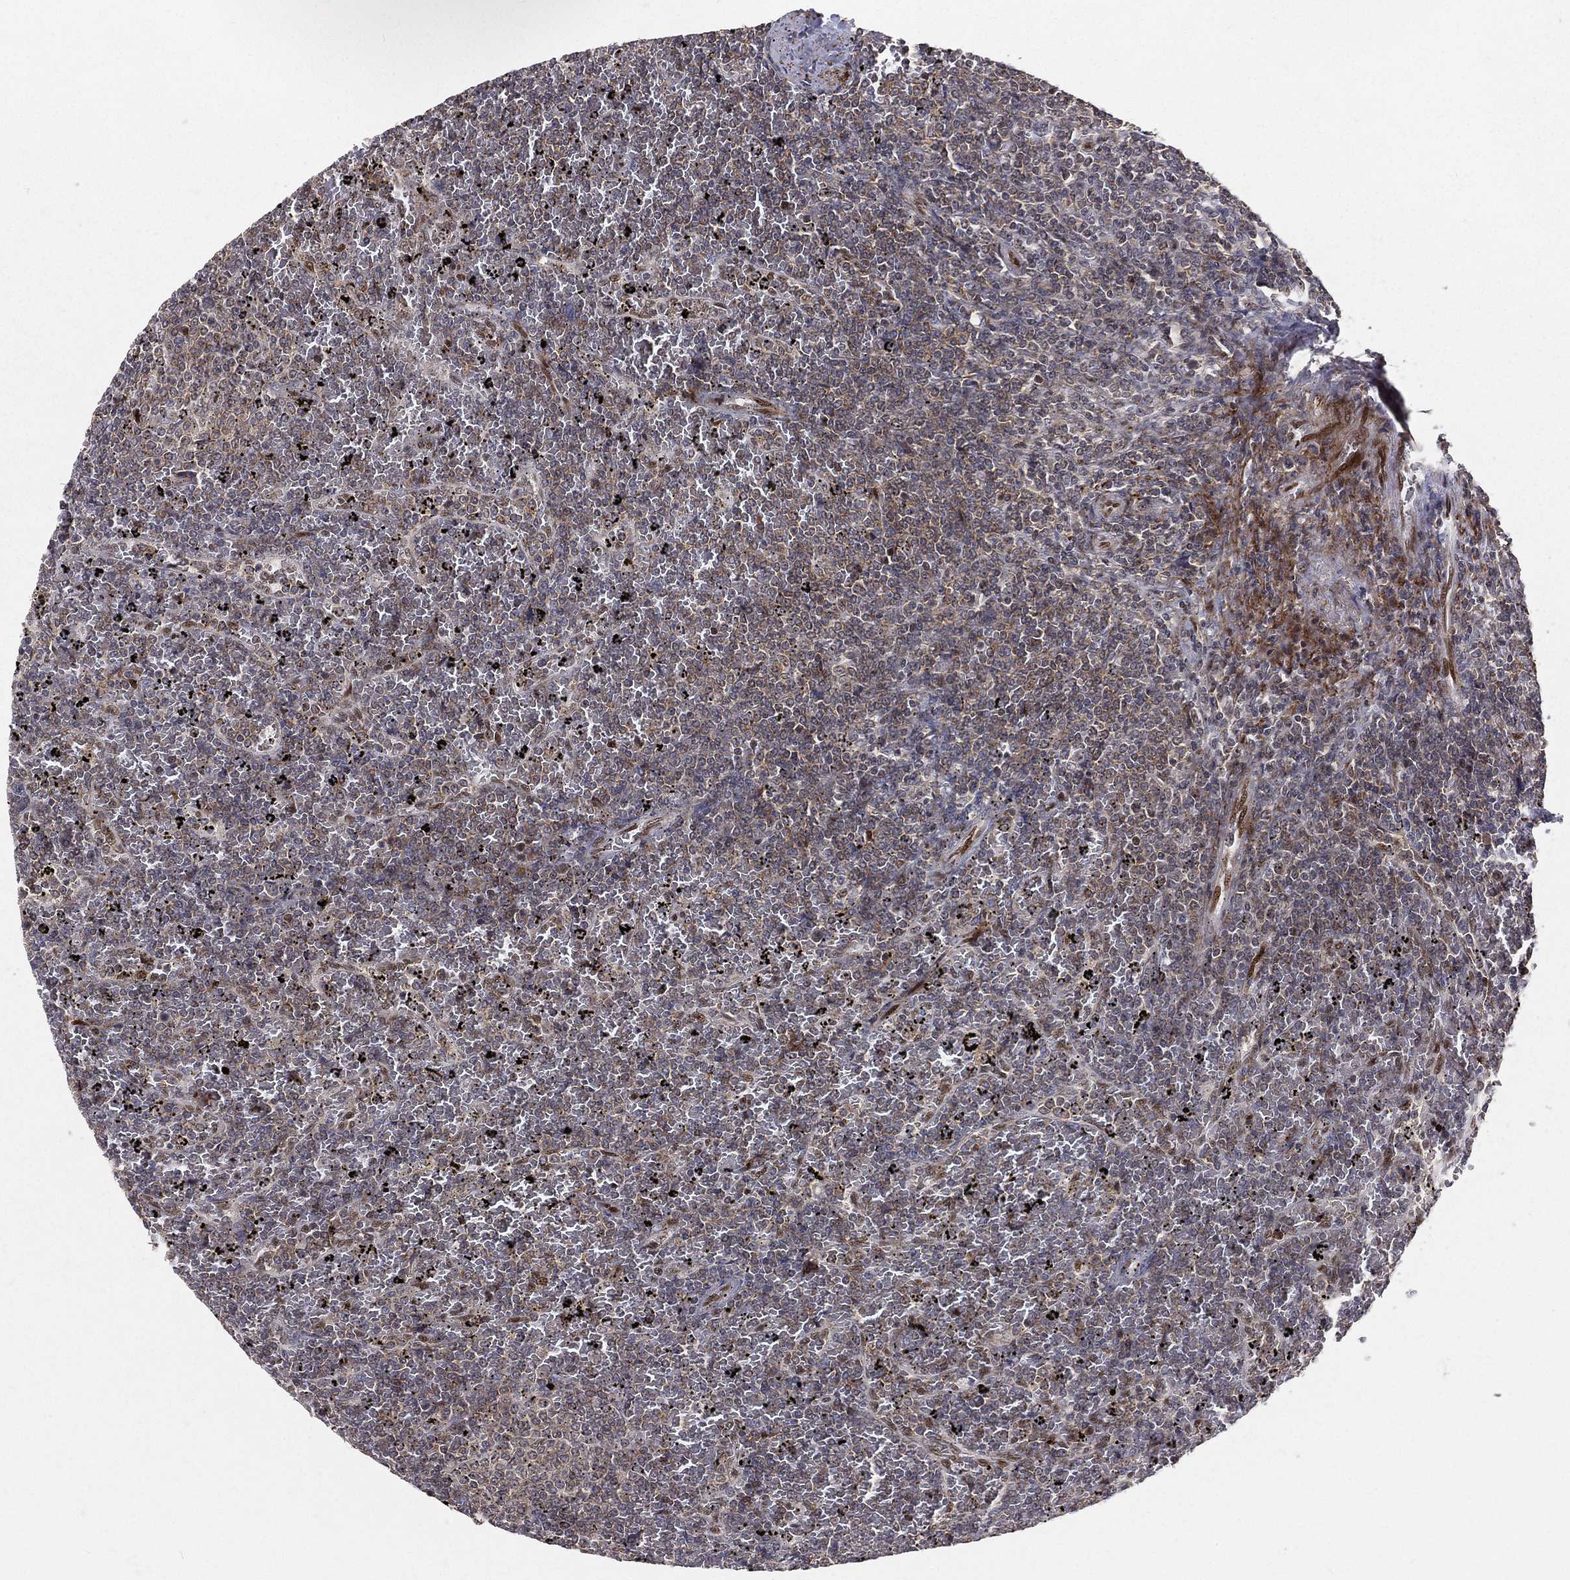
{"staining": {"intensity": "moderate", "quantity": "<25%", "location": "cytoplasmic/membranous"}, "tissue": "lymphoma", "cell_type": "Tumor cells", "image_type": "cancer", "snomed": [{"axis": "morphology", "description": "Malignant lymphoma, non-Hodgkin's type, Low grade"}, {"axis": "topography", "description": "Spleen"}], "caption": "Immunohistochemistry (IHC) histopathology image of malignant lymphoma, non-Hodgkin's type (low-grade) stained for a protein (brown), which demonstrates low levels of moderate cytoplasmic/membranous expression in approximately <25% of tumor cells.", "gene": "ZEB1", "patient": {"sex": "female", "age": 77}}